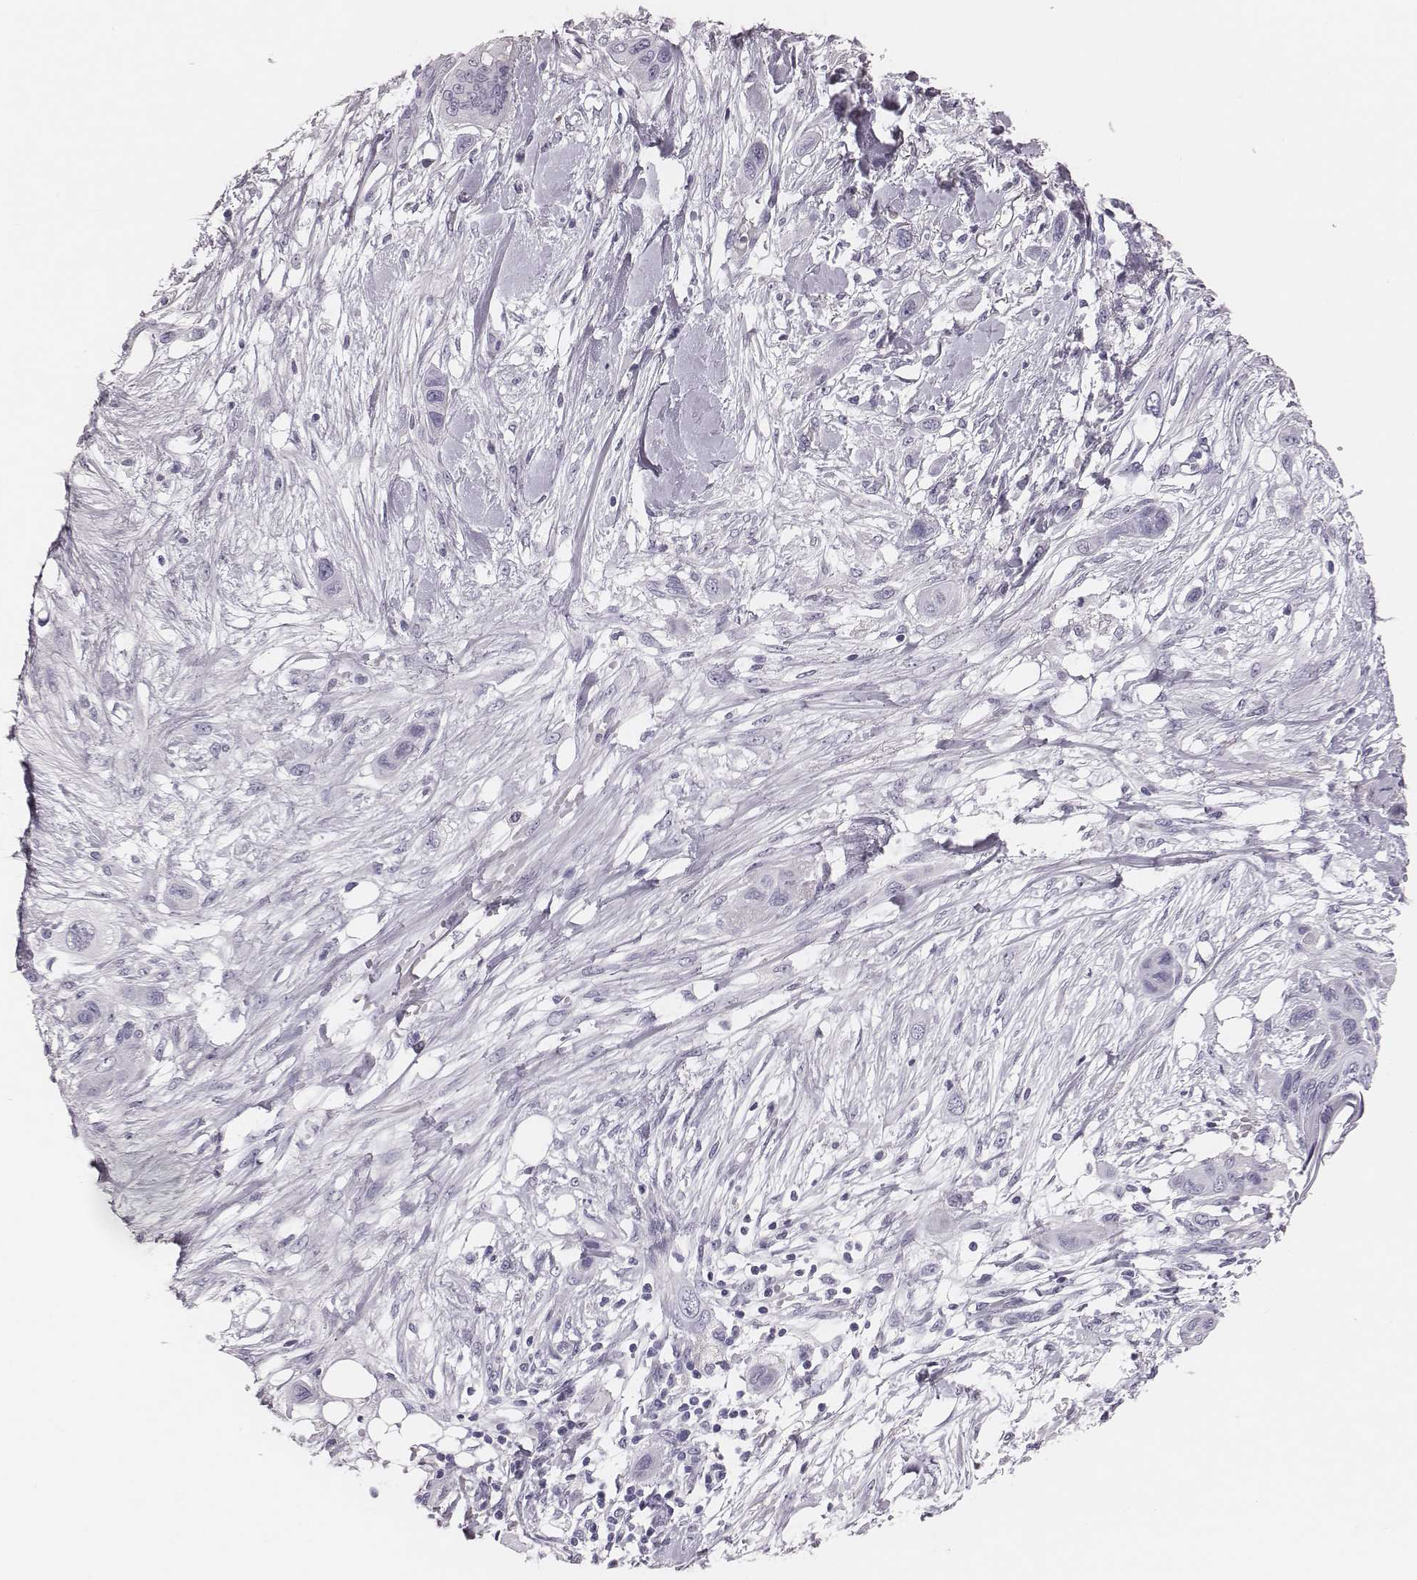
{"staining": {"intensity": "negative", "quantity": "none", "location": "none"}, "tissue": "skin cancer", "cell_type": "Tumor cells", "image_type": "cancer", "snomed": [{"axis": "morphology", "description": "Squamous cell carcinoma, NOS"}, {"axis": "topography", "description": "Skin"}], "caption": "Immunohistochemistry (IHC) micrograph of human squamous cell carcinoma (skin) stained for a protein (brown), which shows no staining in tumor cells.", "gene": "CSH1", "patient": {"sex": "male", "age": 79}}